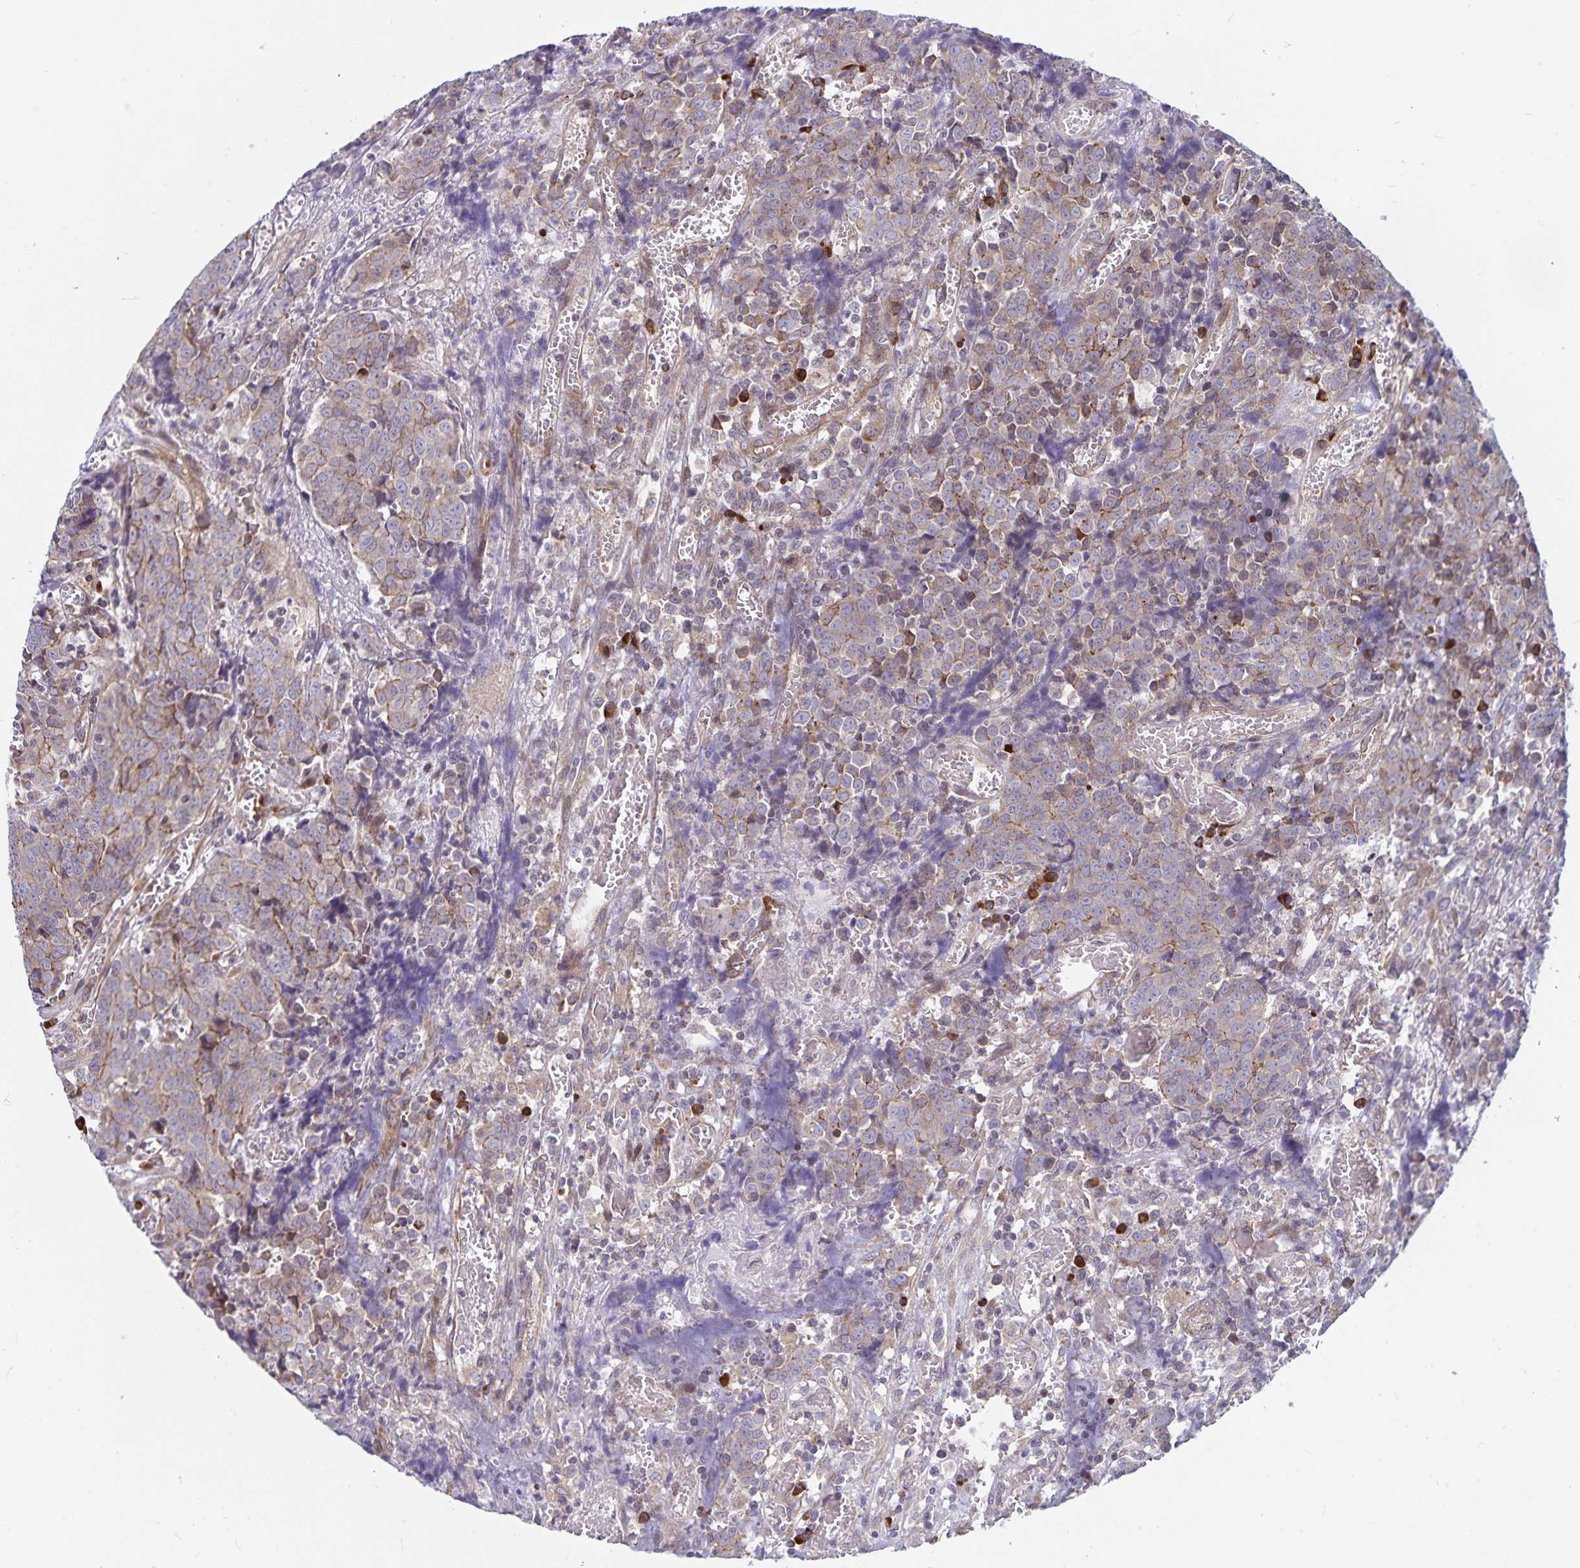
{"staining": {"intensity": "weak", "quantity": ">75%", "location": "cytoplasmic/membranous"}, "tissue": "prostate cancer", "cell_type": "Tumor cells", "image_type": "cancer", "snomed": [{"axis": "morphology", "description": "Adenocarcinoma, High grade"}, {"axis": "topography", "description": "Prostate and seminal vesicle, NOS"}], "caption": "The image shows a brown stain indicating the presence of a protein in the cytoplasmic/membranous of tumor cells in adenocarcinoma (high-grade) (prostate). The staining is performed using DAB brown chromogen to label protein expression. The nuclei are counter-stained blue using hematoxylin.", "gene": "SEC62", "patient": {"sex": "male", "age": 60}}